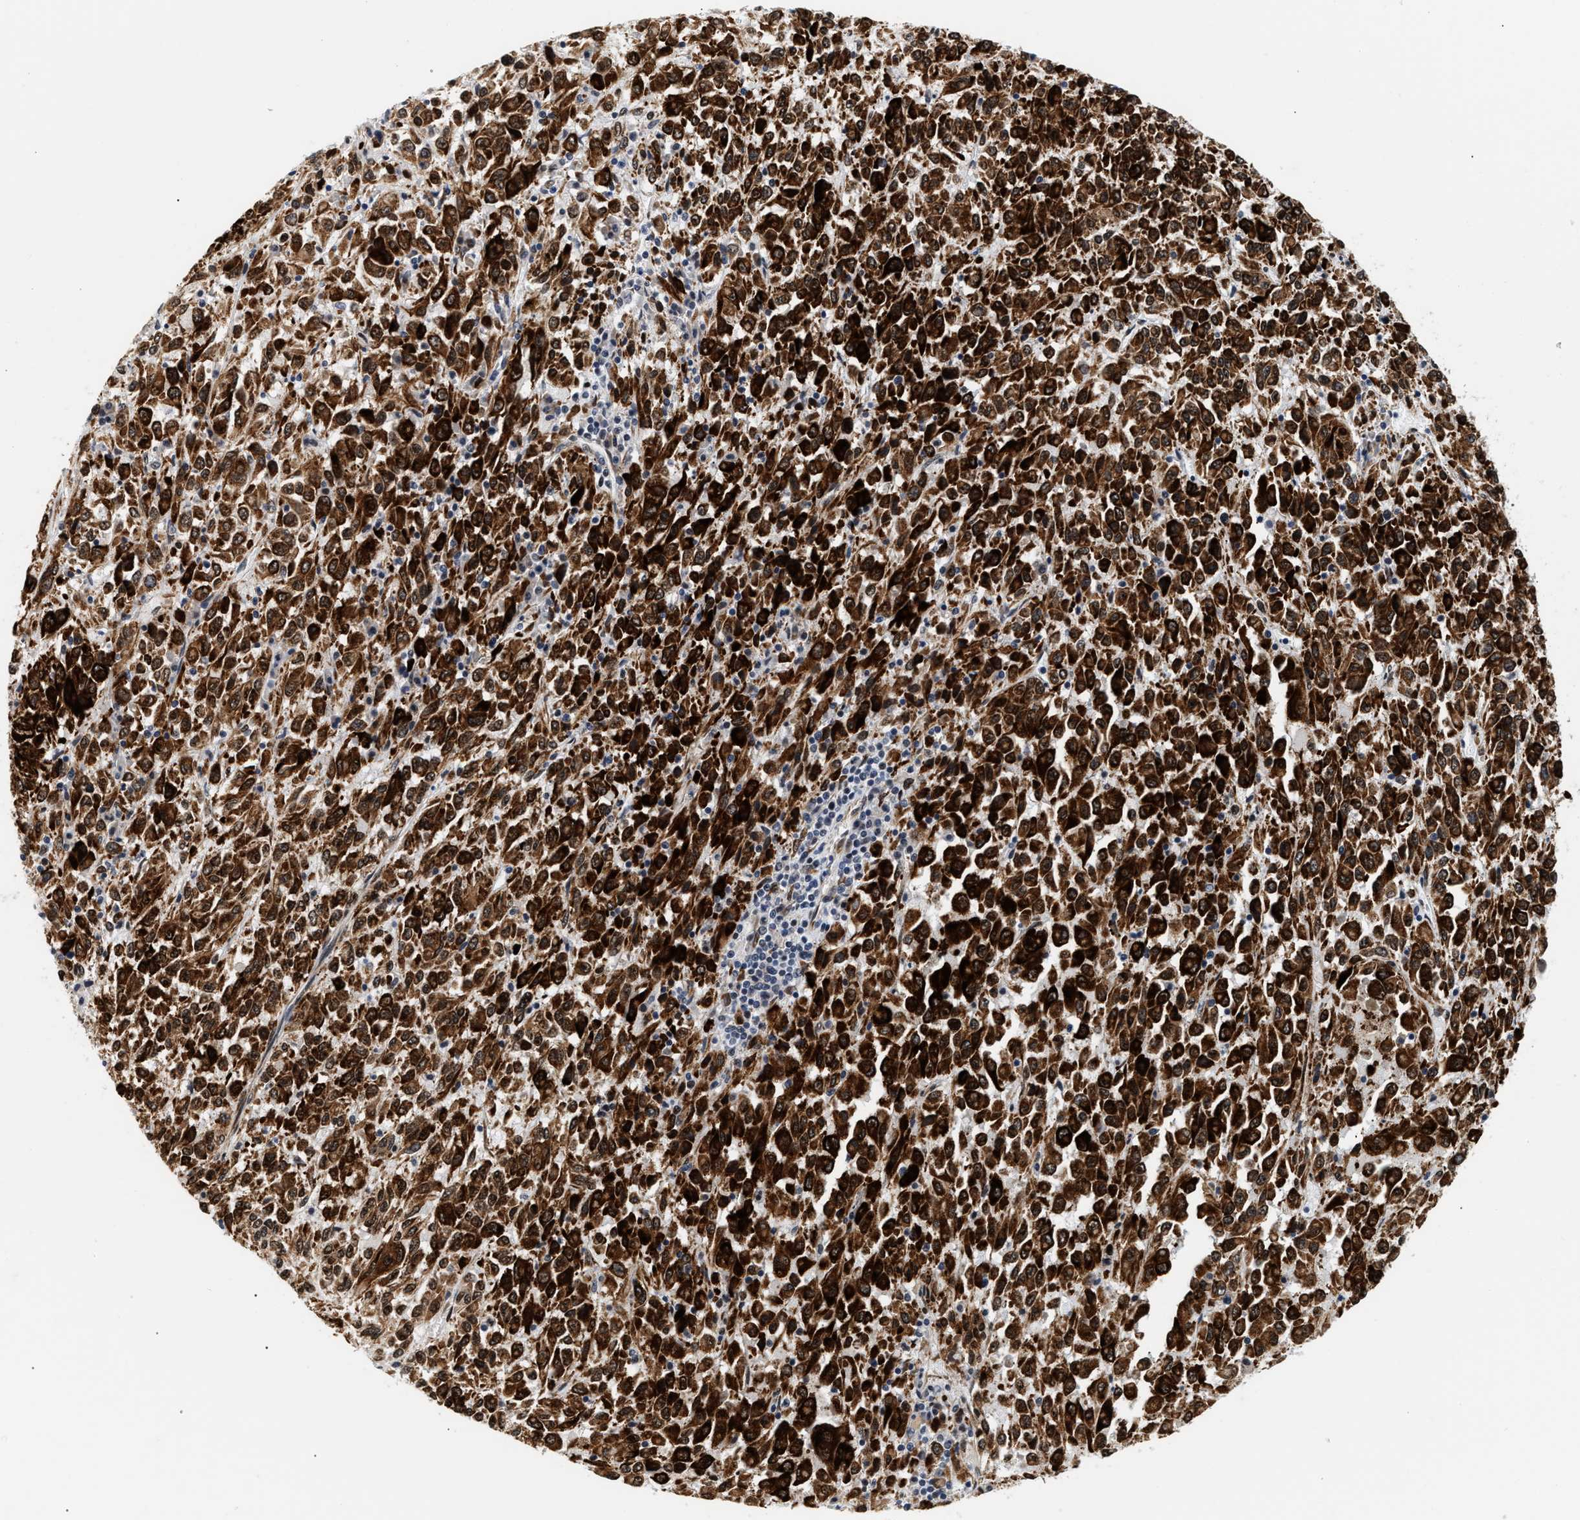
{"staining": {"intensity": "strong", "quantity": ">75%", "location": "cytoplasmic/membranous,nuclear"}, "tissue": "melanoma", "cell_type": "Tumor cells", "image_type": "cancer", "snomed": [{"axis": "morphology", "description": "Malignant melanoma, Metastatic site"}, {"axis": "topography", "description": "Lung"}], "caption": "An immunohistochemistry photomicrograph of tumor tissue is shown. Protein staining in brown highlights strong cytoplasmic/membranous and nuclear positivity in malignant melanoma (metastatic site) within tumor cells.", "gene": "THOC1", "patient": {"sex": "male", "age": 64}}